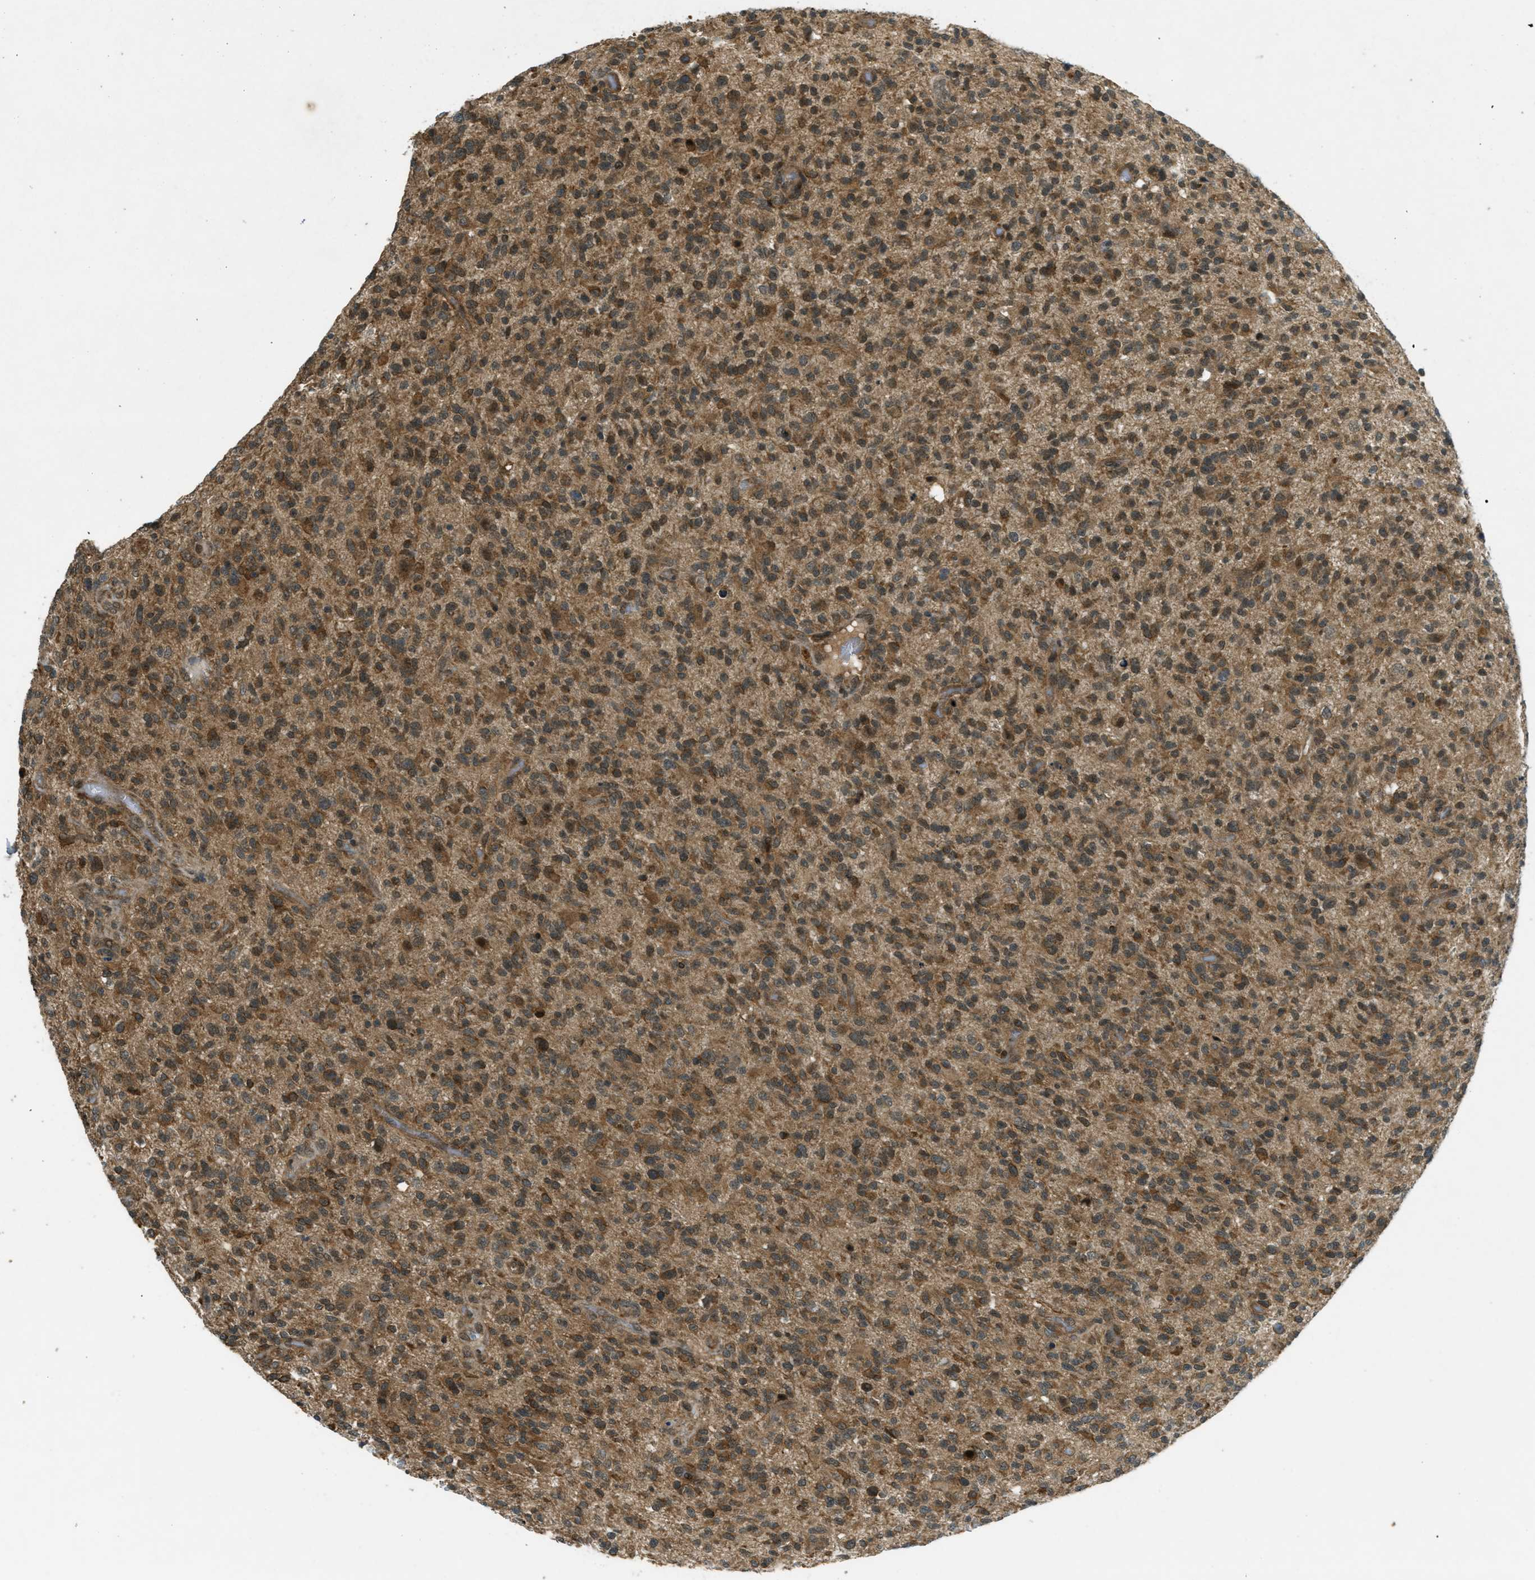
{"staining": {"intensity": "moderate", "quantity": ">75%", "location": "cytoplasmic/membranous"}, "tissue": "glioma", "cell_type": "Tumor cells", "image_type": "cancer", "snomed": [{"axis": "morphology", "description": "Glioma, malignant, High grade"}, {"axis": "topography", "description": "Brain"}], "caption": "Immunohistochemistry (IHC) of glioma shows medium levels of moderate cytoplasmic/membranous expression in about >75% of tumor cells.", "gene": "EIF2AK3", "patient": {"sex": "male", "age": 71}}